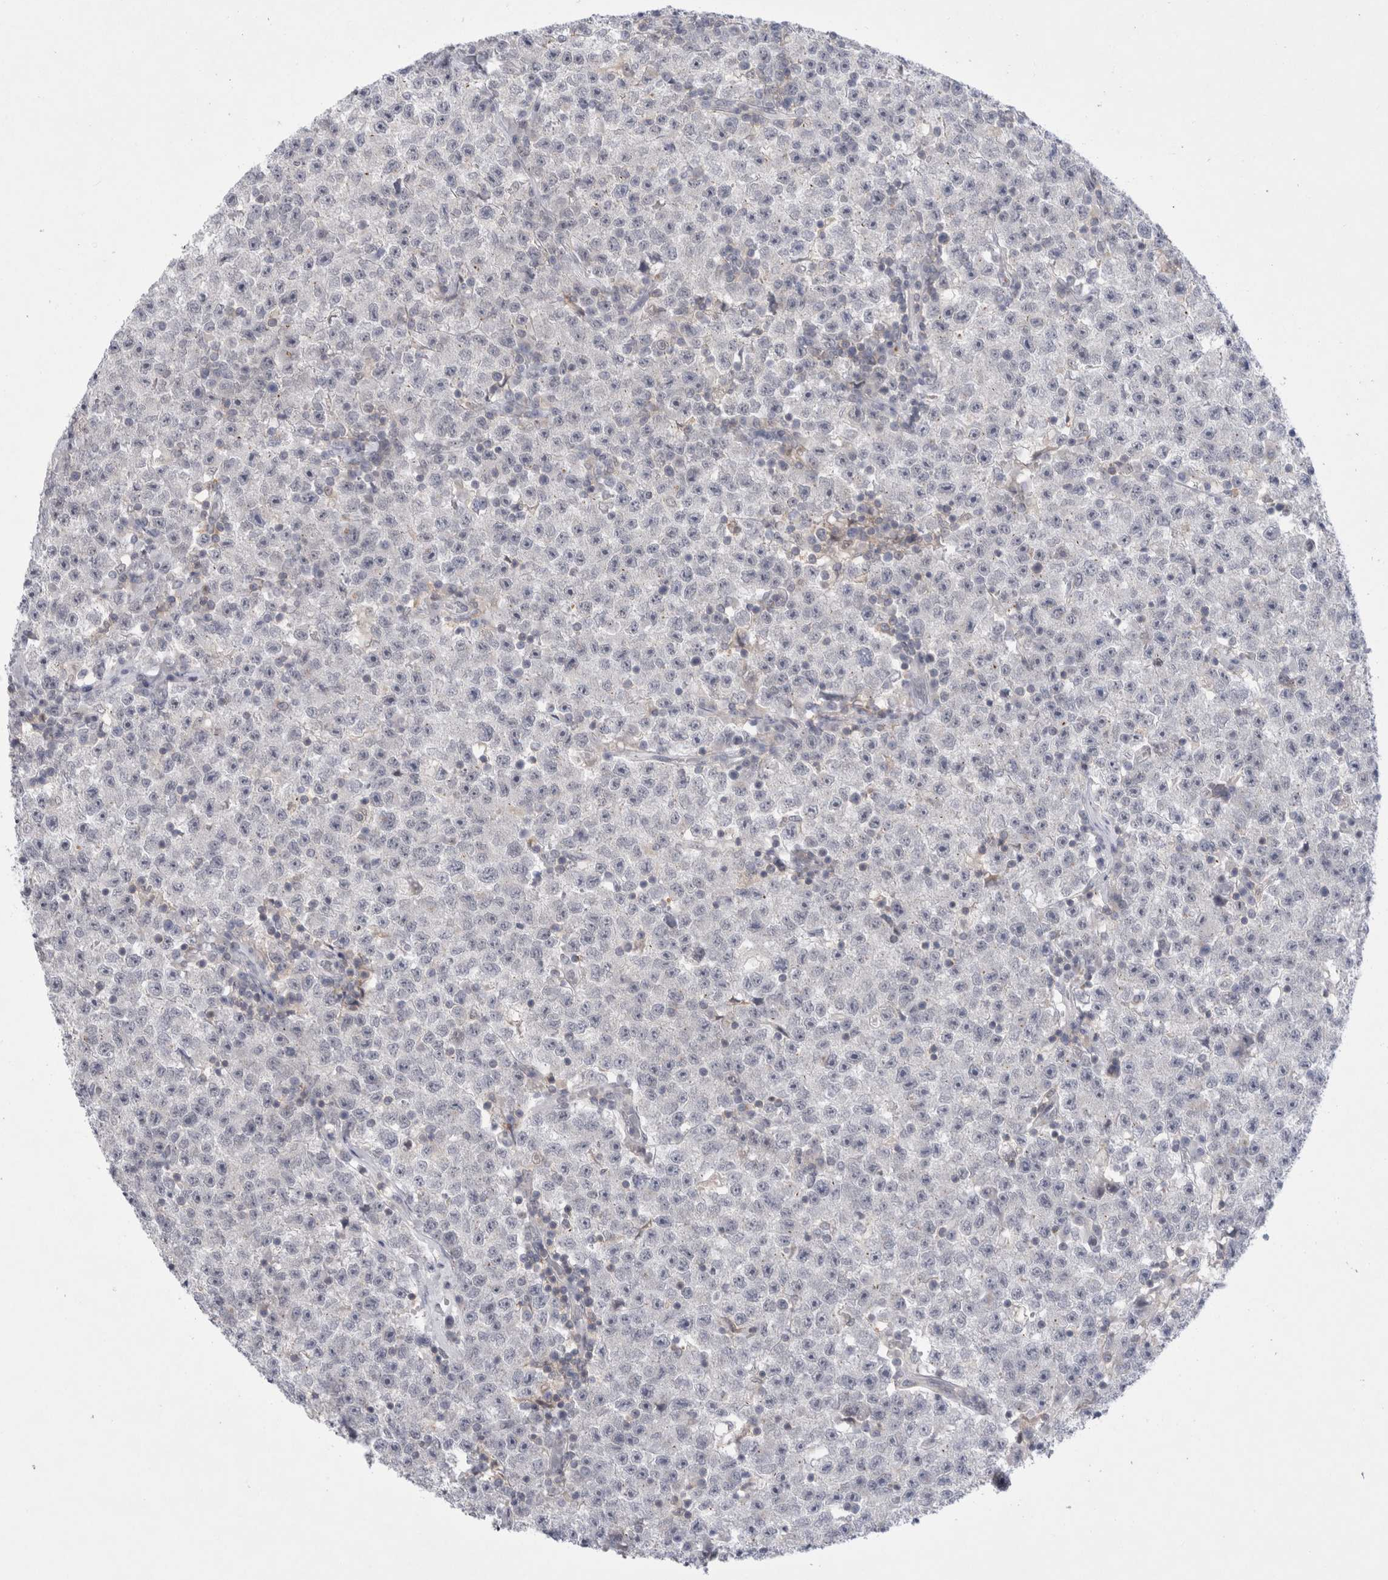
{"staining": {"intensity": "negative", "quantity": "none", "location": "none"}, "tissue": "testis cancer", "cell_type": "Tumor cells", "image_type": "cancer", "snomed": [{"axis": "morphology", "description": "Seminoma, NOS"}, {"axis": "topography", "description": "Testis"}], "caption": "IHC micrograph of neoplastic tissue: human testis cancer (seminoma) stained with DAB shows no significant protein staining in tumor cells. Nuclei are stained in blue.", "gene": "CERS5", "patient": {"sex": "male", "age": 22}}